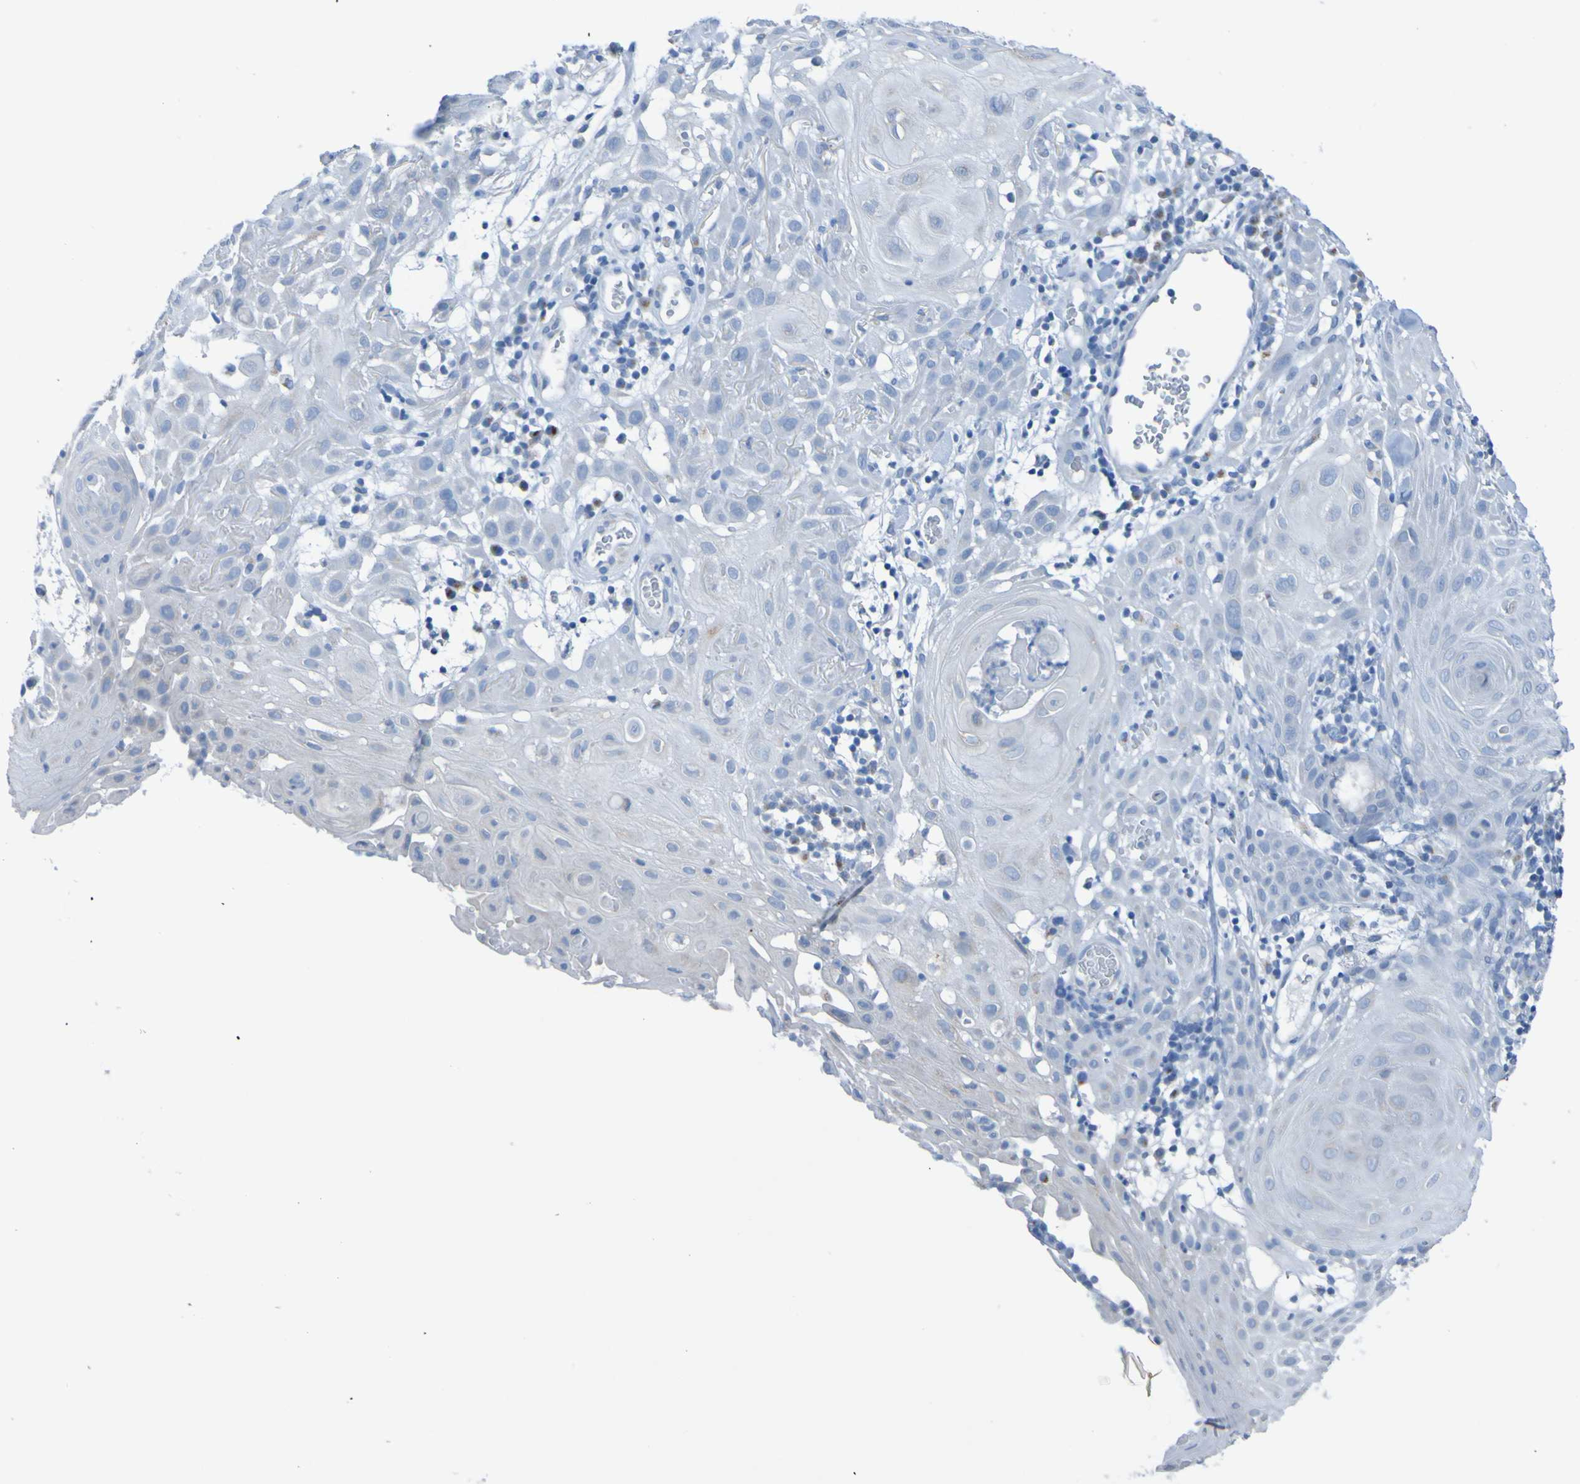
{"staining": {"intensity": "negative", "quantity": "none", "location": "none"}, "tissue": "skin cancer", "cell_type": "Tumor cells", "image_type": "cancer", "snomed": [{"axis": "morphology", "description": "Squamous cell carcinoma, NOS"}, {"axis": "topography", "description": "Skin"}], "caption": "Tumor cells show no significant protein staining in skin cancer.", "gene": "ACMSD", "patient": {"sex": "male", "age": 24}}